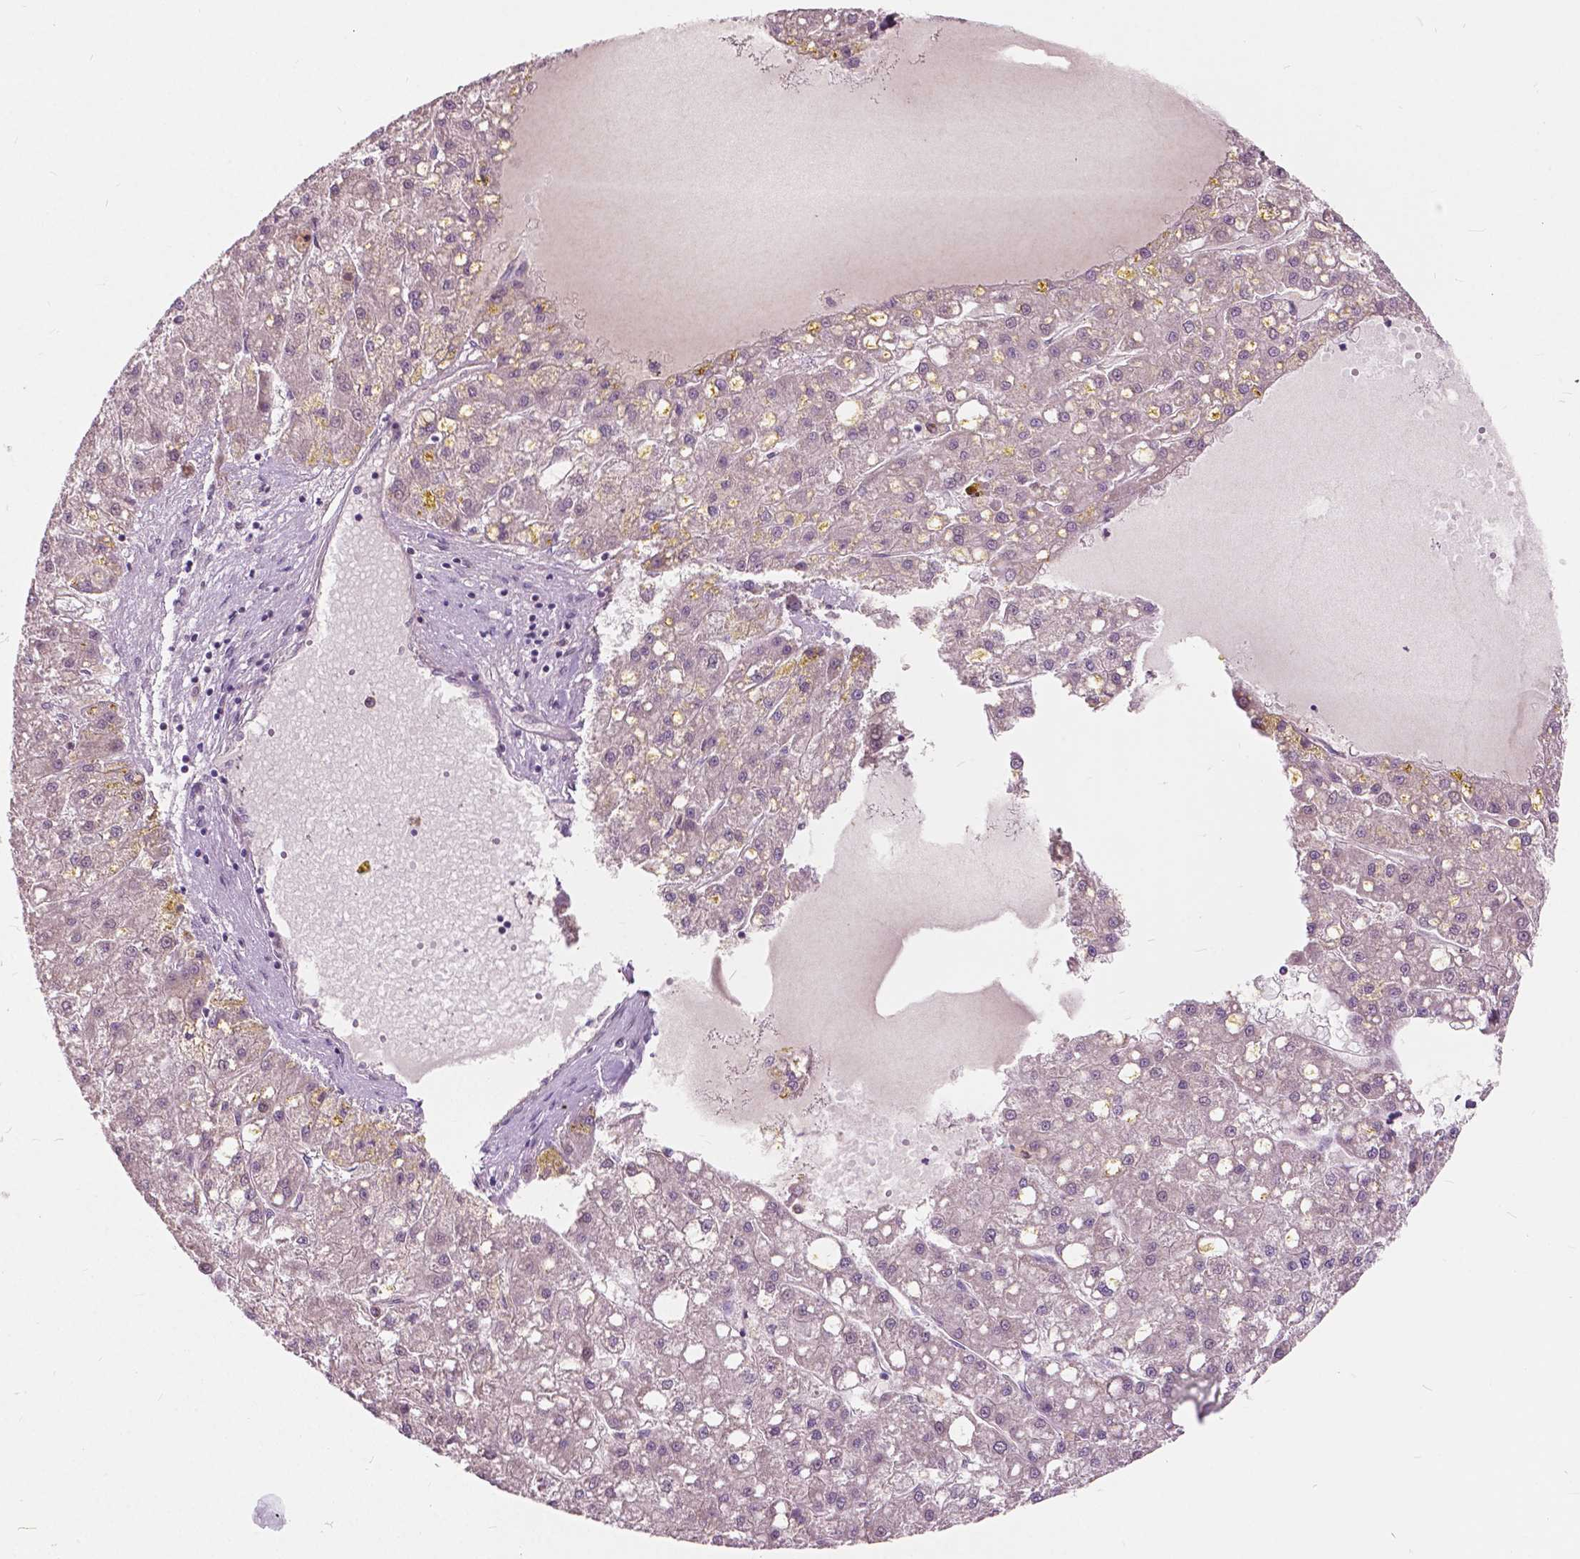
{"staining": {"intensity": "negative", "quantity": "none", "location": "none"}, "tissue": "liver cancer", "cell_type": "Tumor cells", "image_type": "cancer", "snomed": [{"axis": "morphology", "description": "Carcinoma, Hepatocellular, NOS"}, {"axis": "topography", "description": "Liver"}], "caption": "This is an IHC micrograph of human liver cancer (hepatocellular carcinoma). There is no positivity in tumor cells.", "gene": "DLX6", "patient": {"sex": "male", "age": 67}}